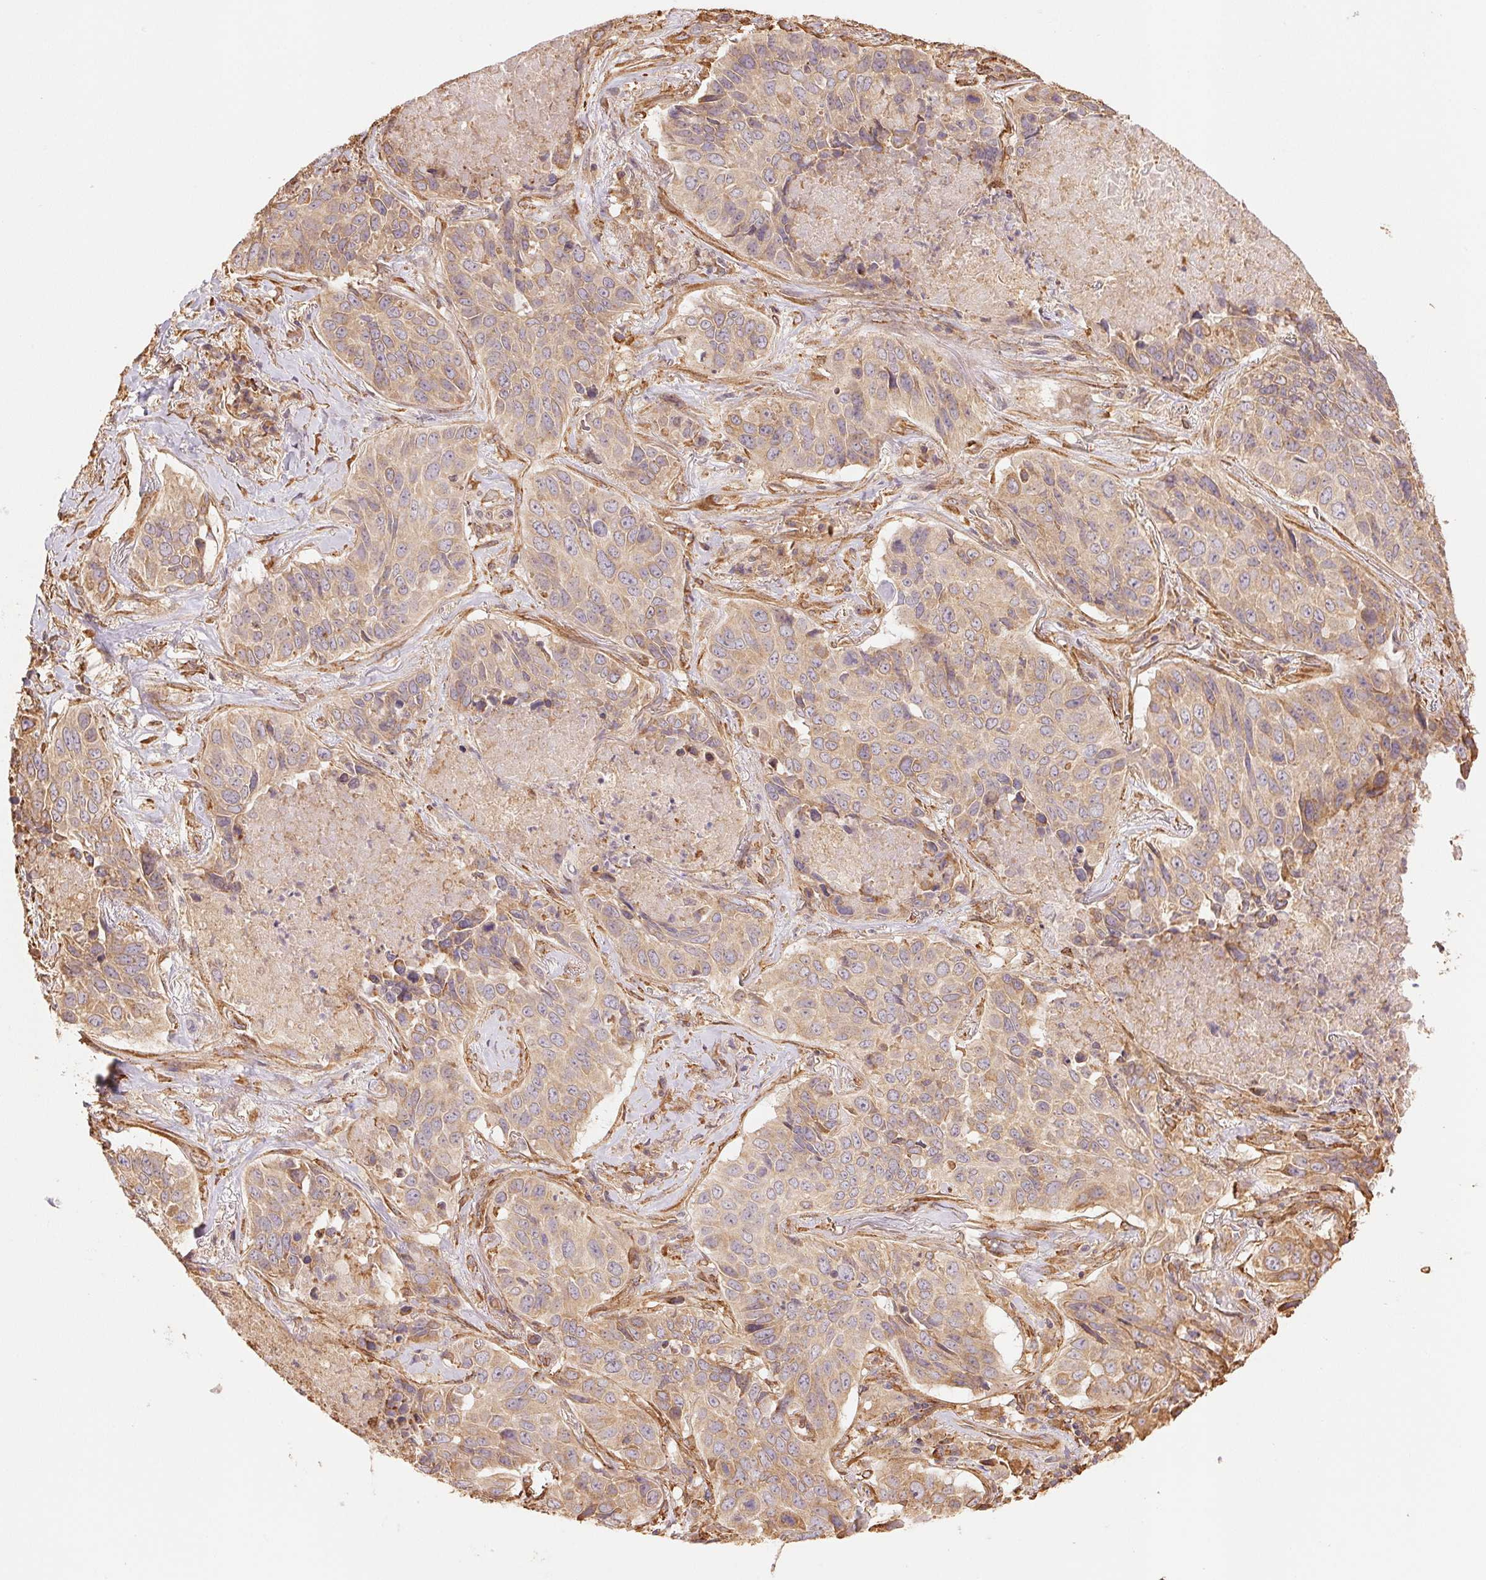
{"staining": {"intensity": "weak", "quantity": ">75%", "location": "cytoplasmic/membranous"}, "tissue": "lung cancer", "cell_type": "Tumor cells", "image_type": "cancer", "snomed": [{"axis": "morphology", "description": "Normal tissue, NOS"}, {"axis": "morphology", "description": "Squamous cell carcinoma, NOS"}, {"axis": "topography", "description": "Bronchus"}, {"axis": "topography", "description": "Lung"}], "caption": "A photomicrograph of human lung squamous cell carcinoma stained for a protein demonstrates weak cytoplasmic/membranous brown staining in tumor cells.", "gene": "C6orf163", "patient": {"sex": "male", "age": 64}}